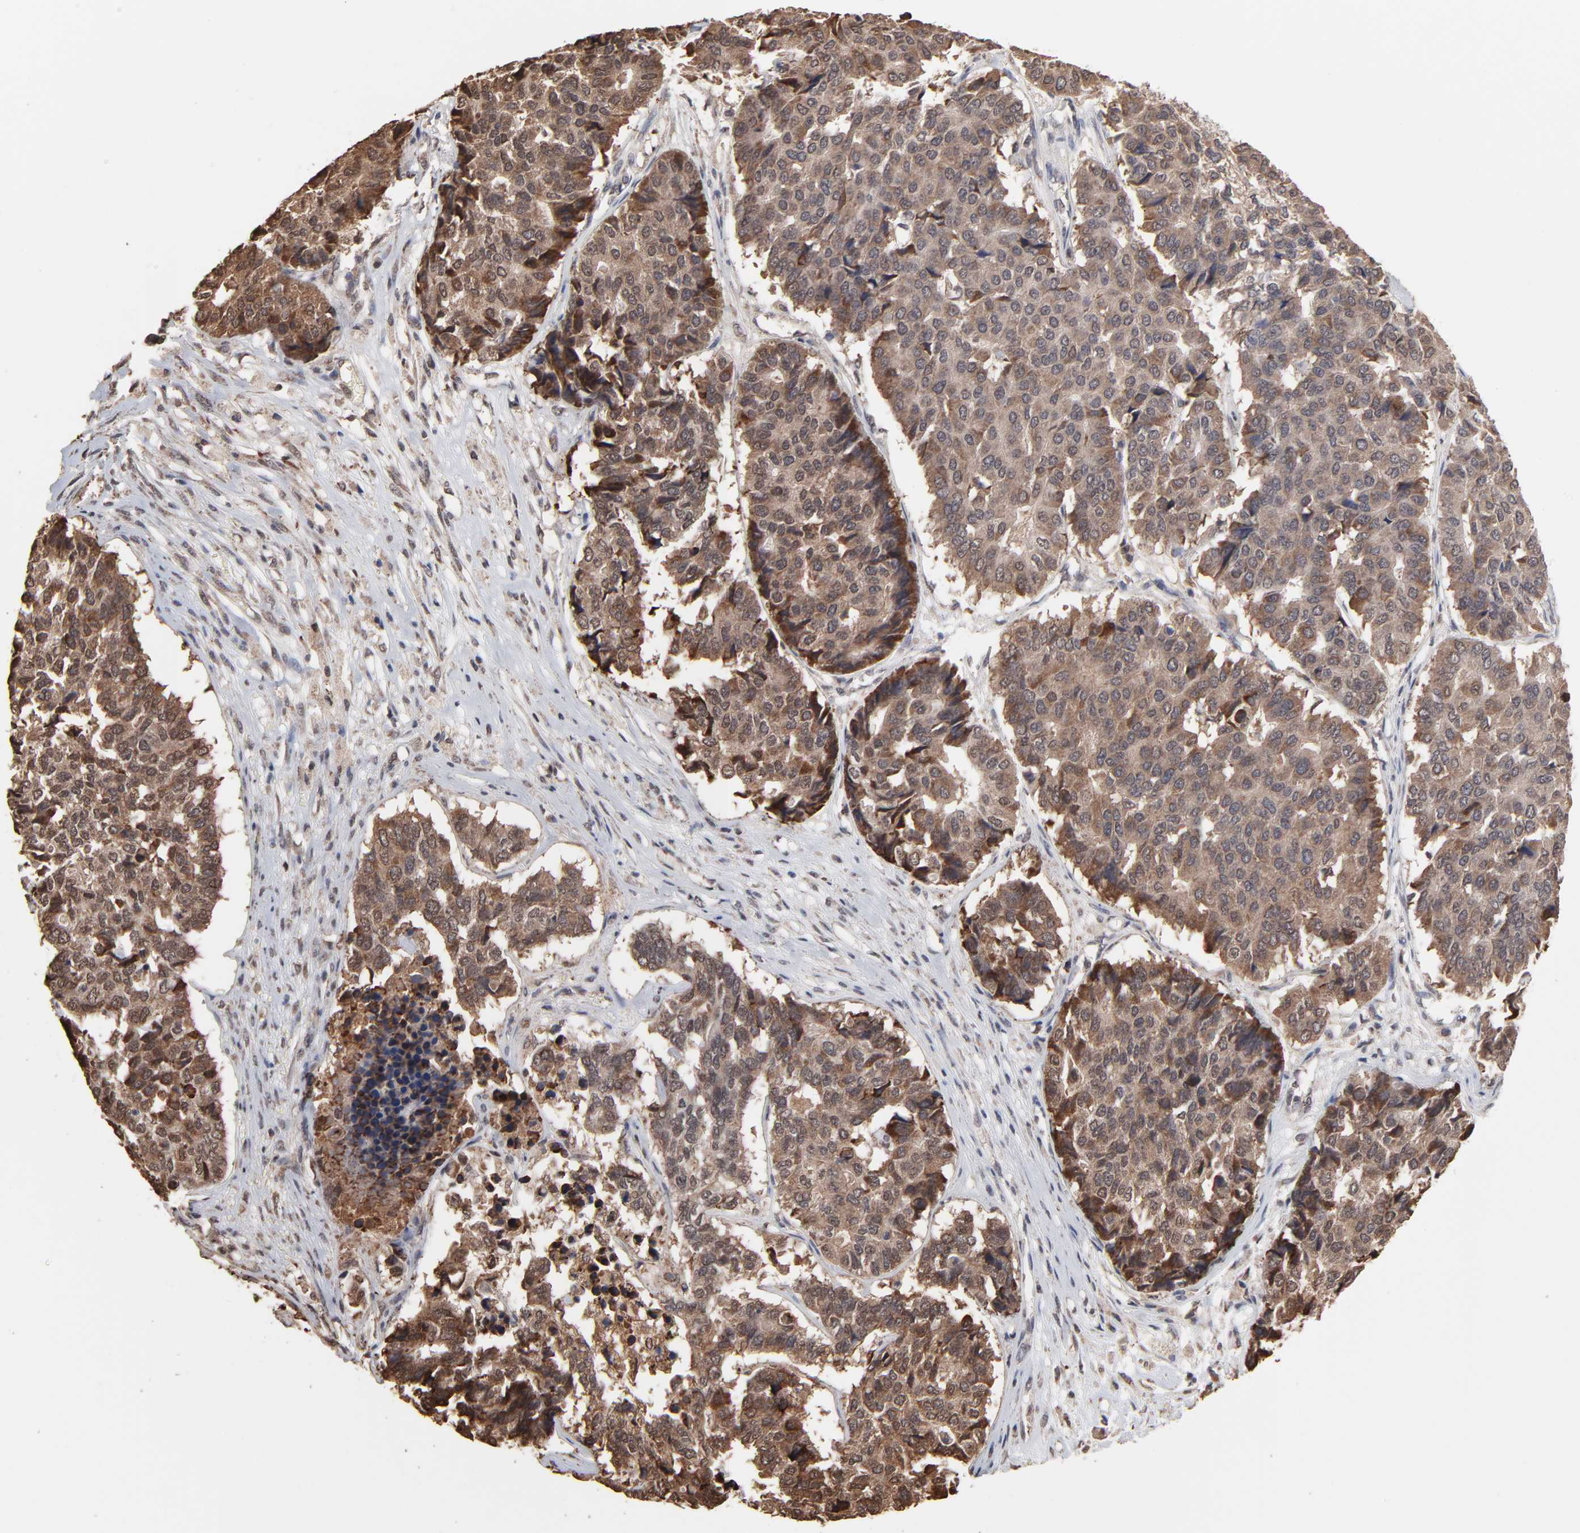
{"staining": {"intensity": "strong", "quantity": ">75%", "location": "cytoplasmic/membranous"}, "tissue": "pancreatic cancer", "cell_type": "Tumor cells", "image_type": "cancer", "snomed": [{"axis": "morphology", "description": "Adenocarcinoma, NOS"}, {"axis": "topography", "description": "Pancreas"}], "caption": "A high-resolution photomicrograph shows immunohistochemistry staining of adenocarcinoma (pancreatic), which demonstrates strong cytoplasmic/membranous staining in approximately >75% of tumor cells.", "gene": "CHM", "patient": {"sex": "male", "age": 50}}